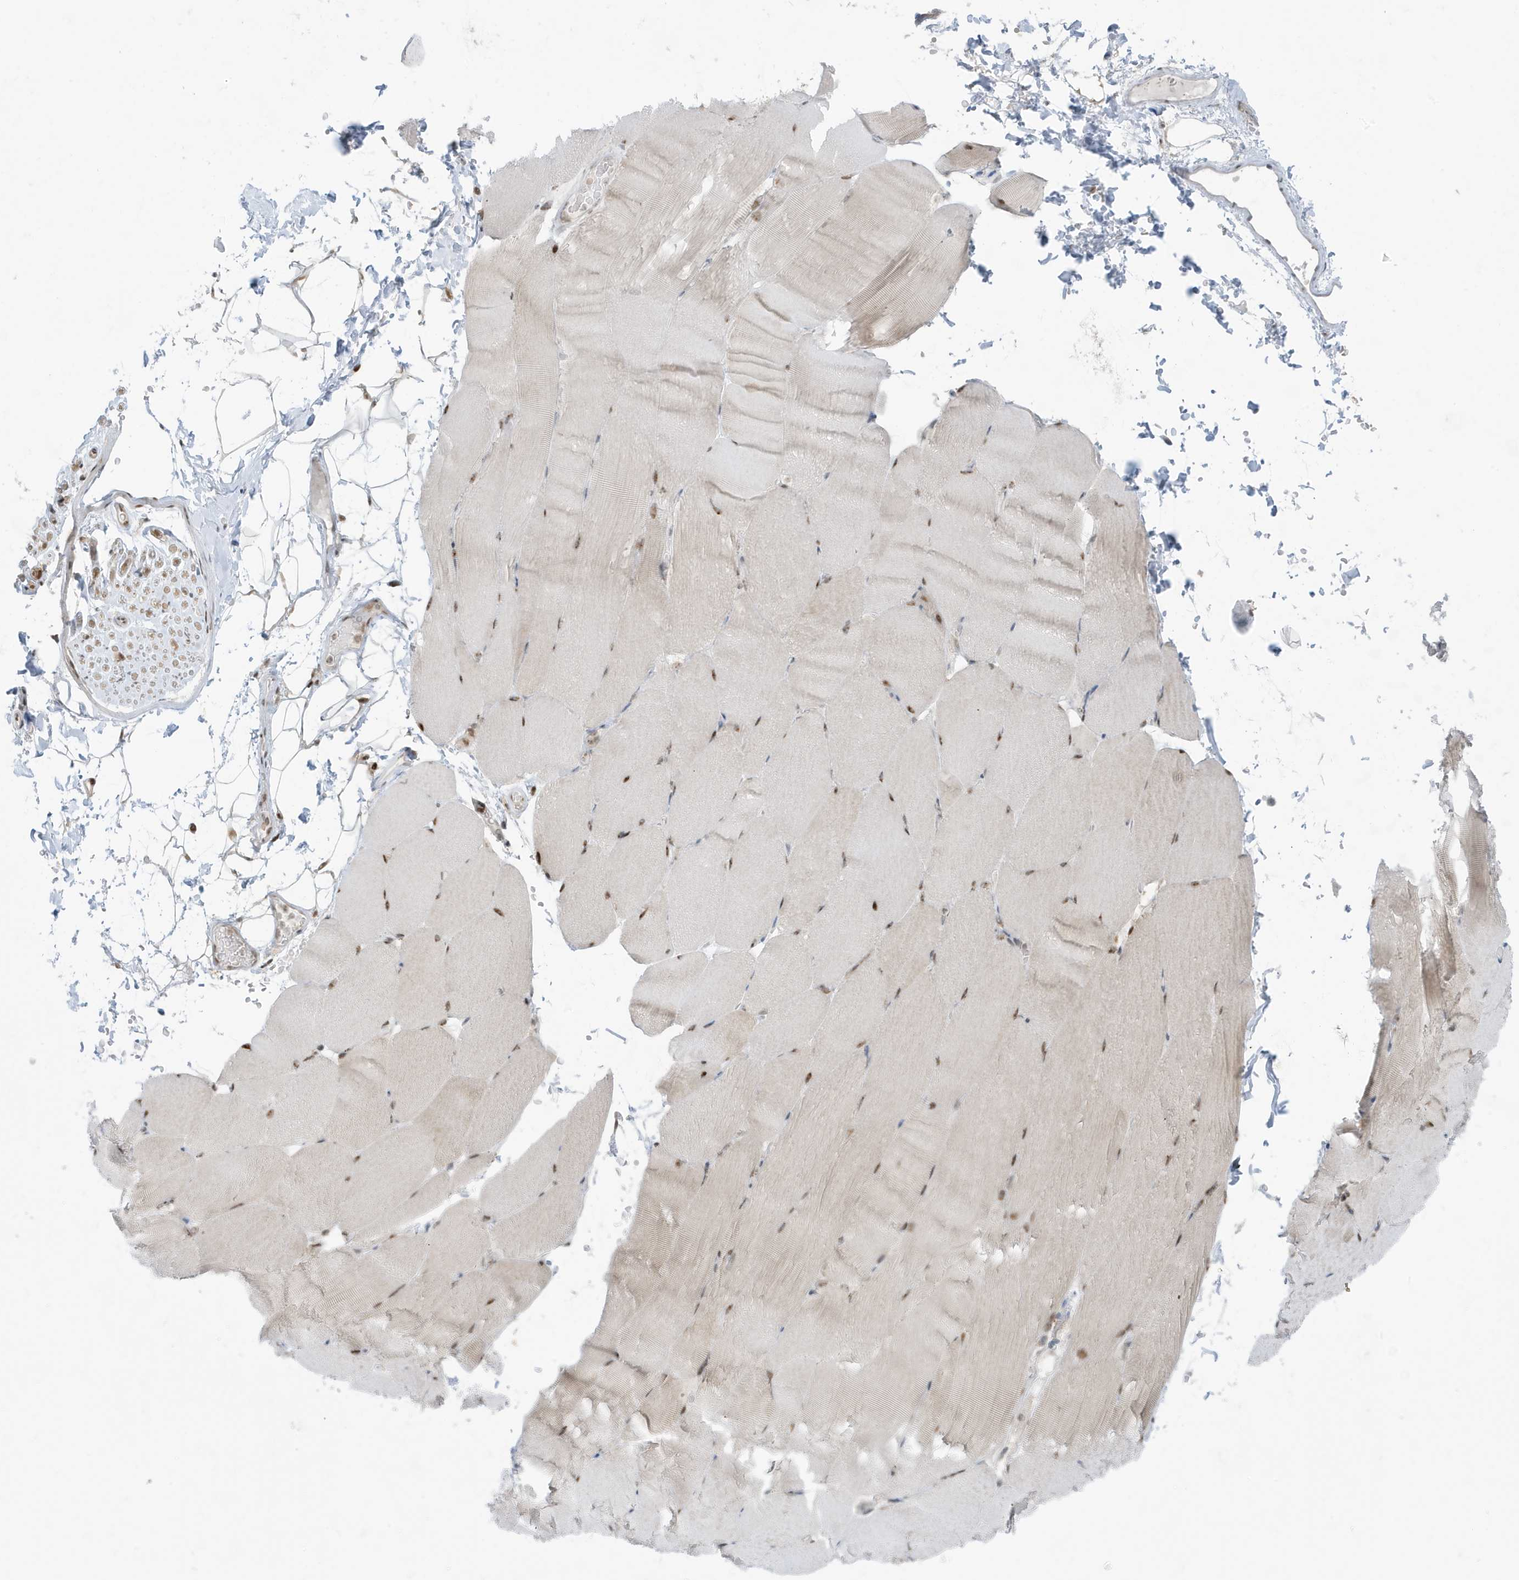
{"staining": {"intensity": "moderate", "quantity": "<25%", "location": "nuclear"}, "tissue": "skeletal muscle", "cell_type": "Myocytes", "image_type": "normal", "snomed": [{"axis": "morphology", "description": "Normal tissue, NOS"}, {"axis": "topography", "description": "Skeletal muscle"}, {"axis": "topography", "description": "Parathyroid gland"}], "caption": "Brown immunohistochemical staining in benign human skeletal muscle shows moderate nuclear expression in approximately <25% of myocytes.", "gene": "OGA", "patient": {"sex": "female", "age": 37}}